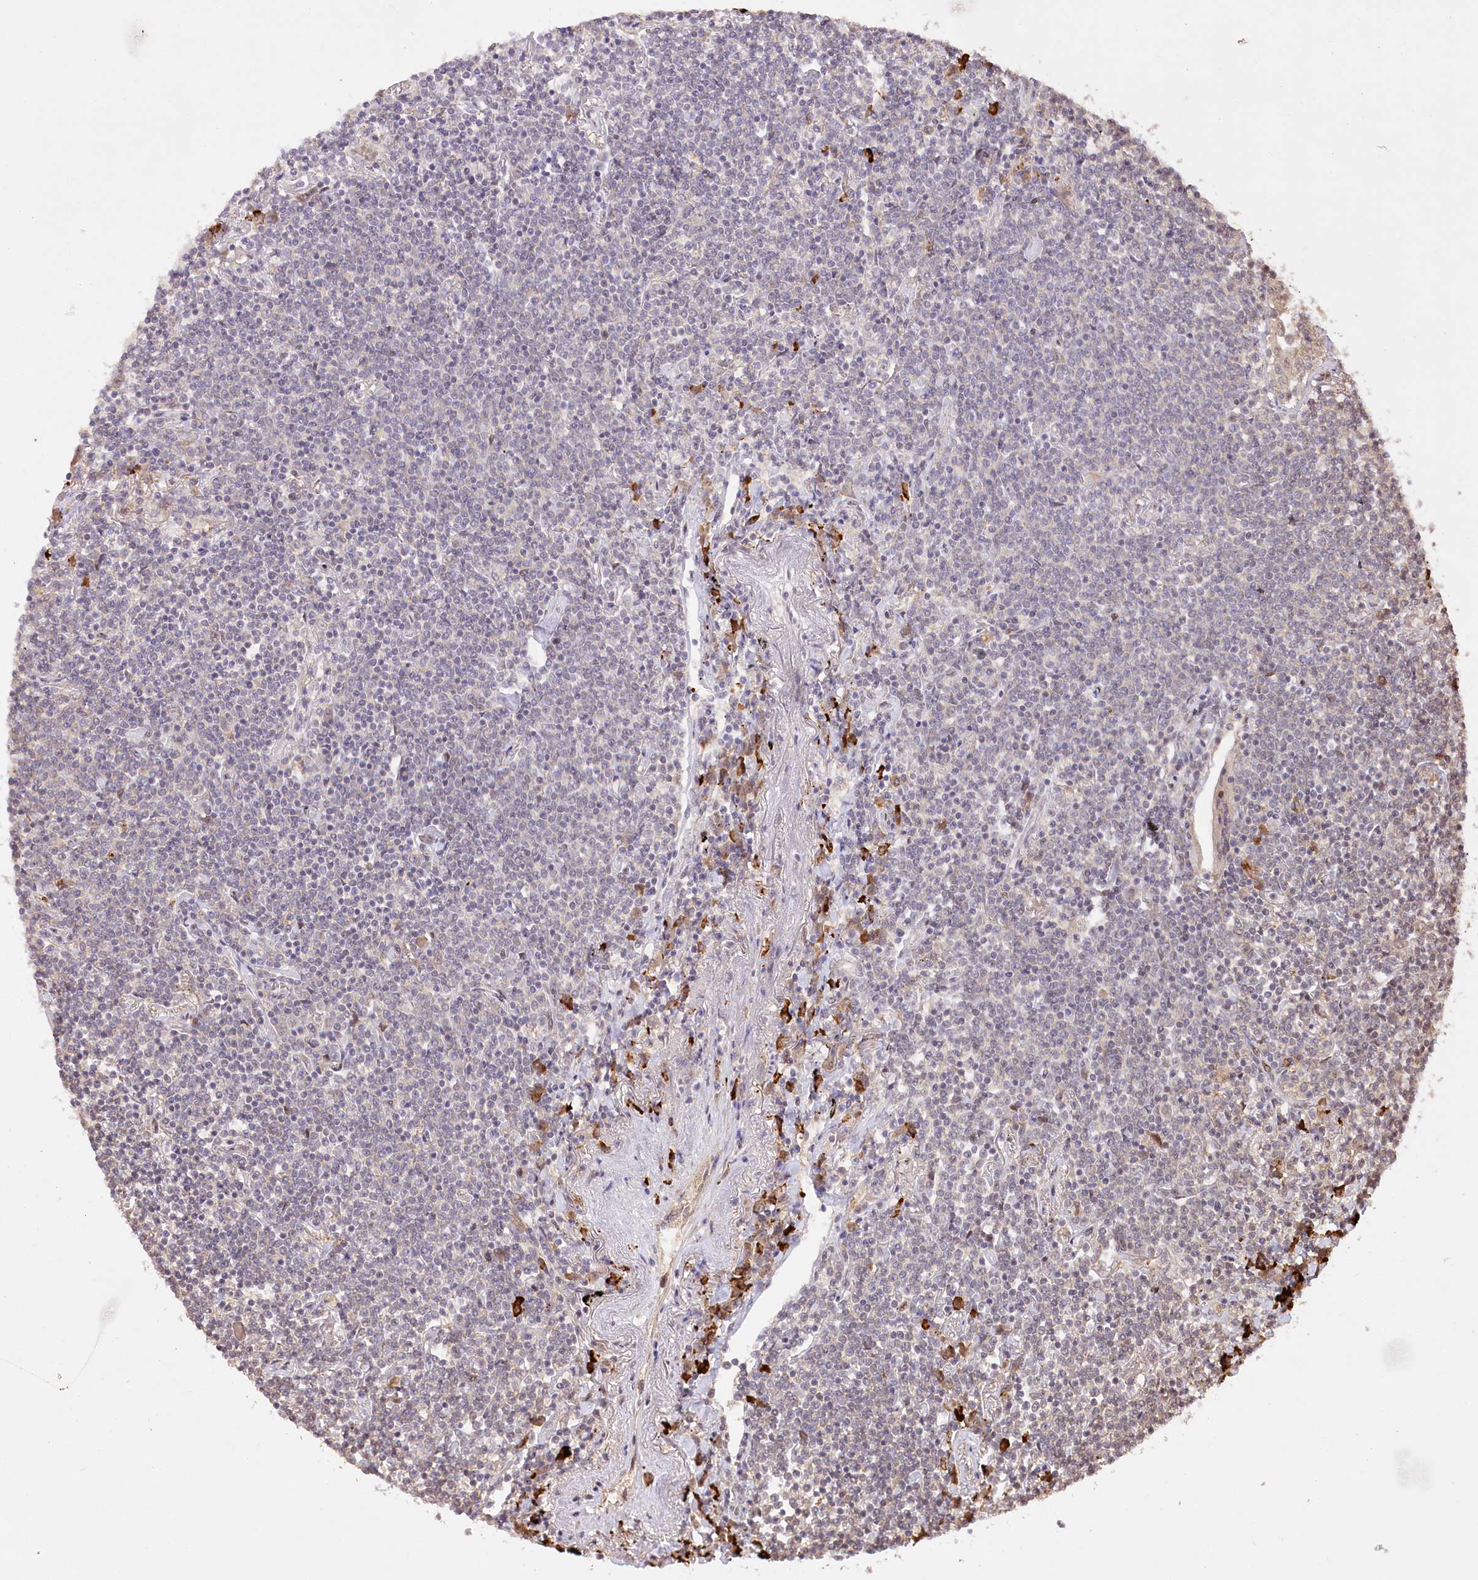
{"staining": {"intensity": "negative", "quantity": "none", "location": "none"}, "tissue": "lymphoma", "cell_type": "Tumor cells", "image_type": "cancer", "snomed": [{"axis": "morphology", "description": "Malignant lymphoma, non-Hodgkin's type, Low grade"}, {"axis": "topography", "description": "Lung"}], "caption": "Tumor cells are negative for brown protein staining in low-grade malignant lymphoma, non-Hodgkin's type.", "gene": "PYROXD1", "patient": {"sex": "female", "age": 71}}